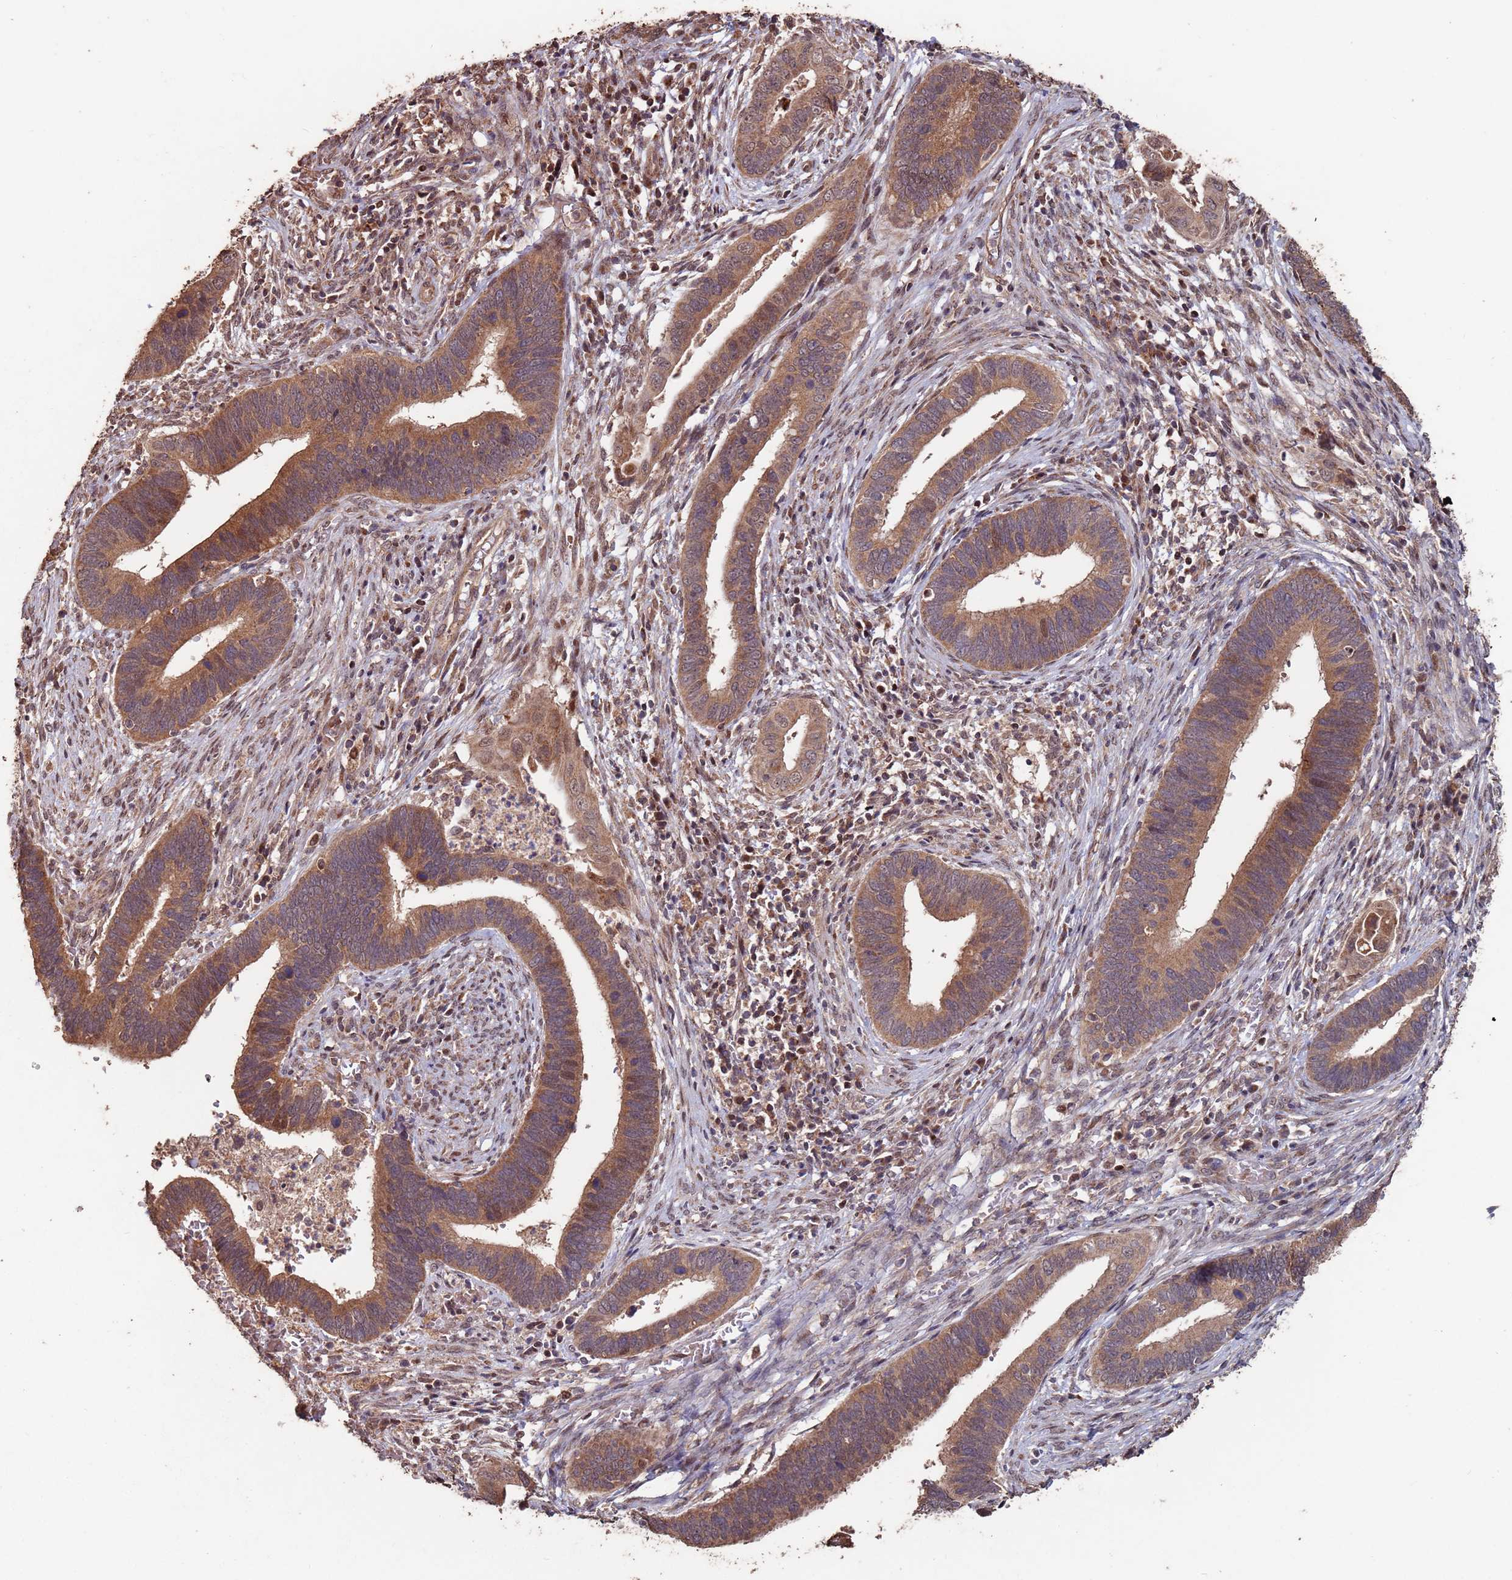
{"staining": {"intensity": "moderate", "quantity": ">75%", "location": "cytoplasmic/membranous"}, "tissue": "cervical cancer", "cell_type": "Tumor cells", "image_type": "cancer", "snomed": [{"axis": "morphology", "description": "Adenocarcinoma, NOS"}, {"axis": "topography", "description": "Cervix"}], "caption": "Immunohistochemical staining of human cervical adenocarcinoma demonstrates moderate cytoplasmic/membranous protein positivity in approximately >75% of tumor cells.", "gene": "PRR7", "patient": {"sex": "female", "age": 42}}